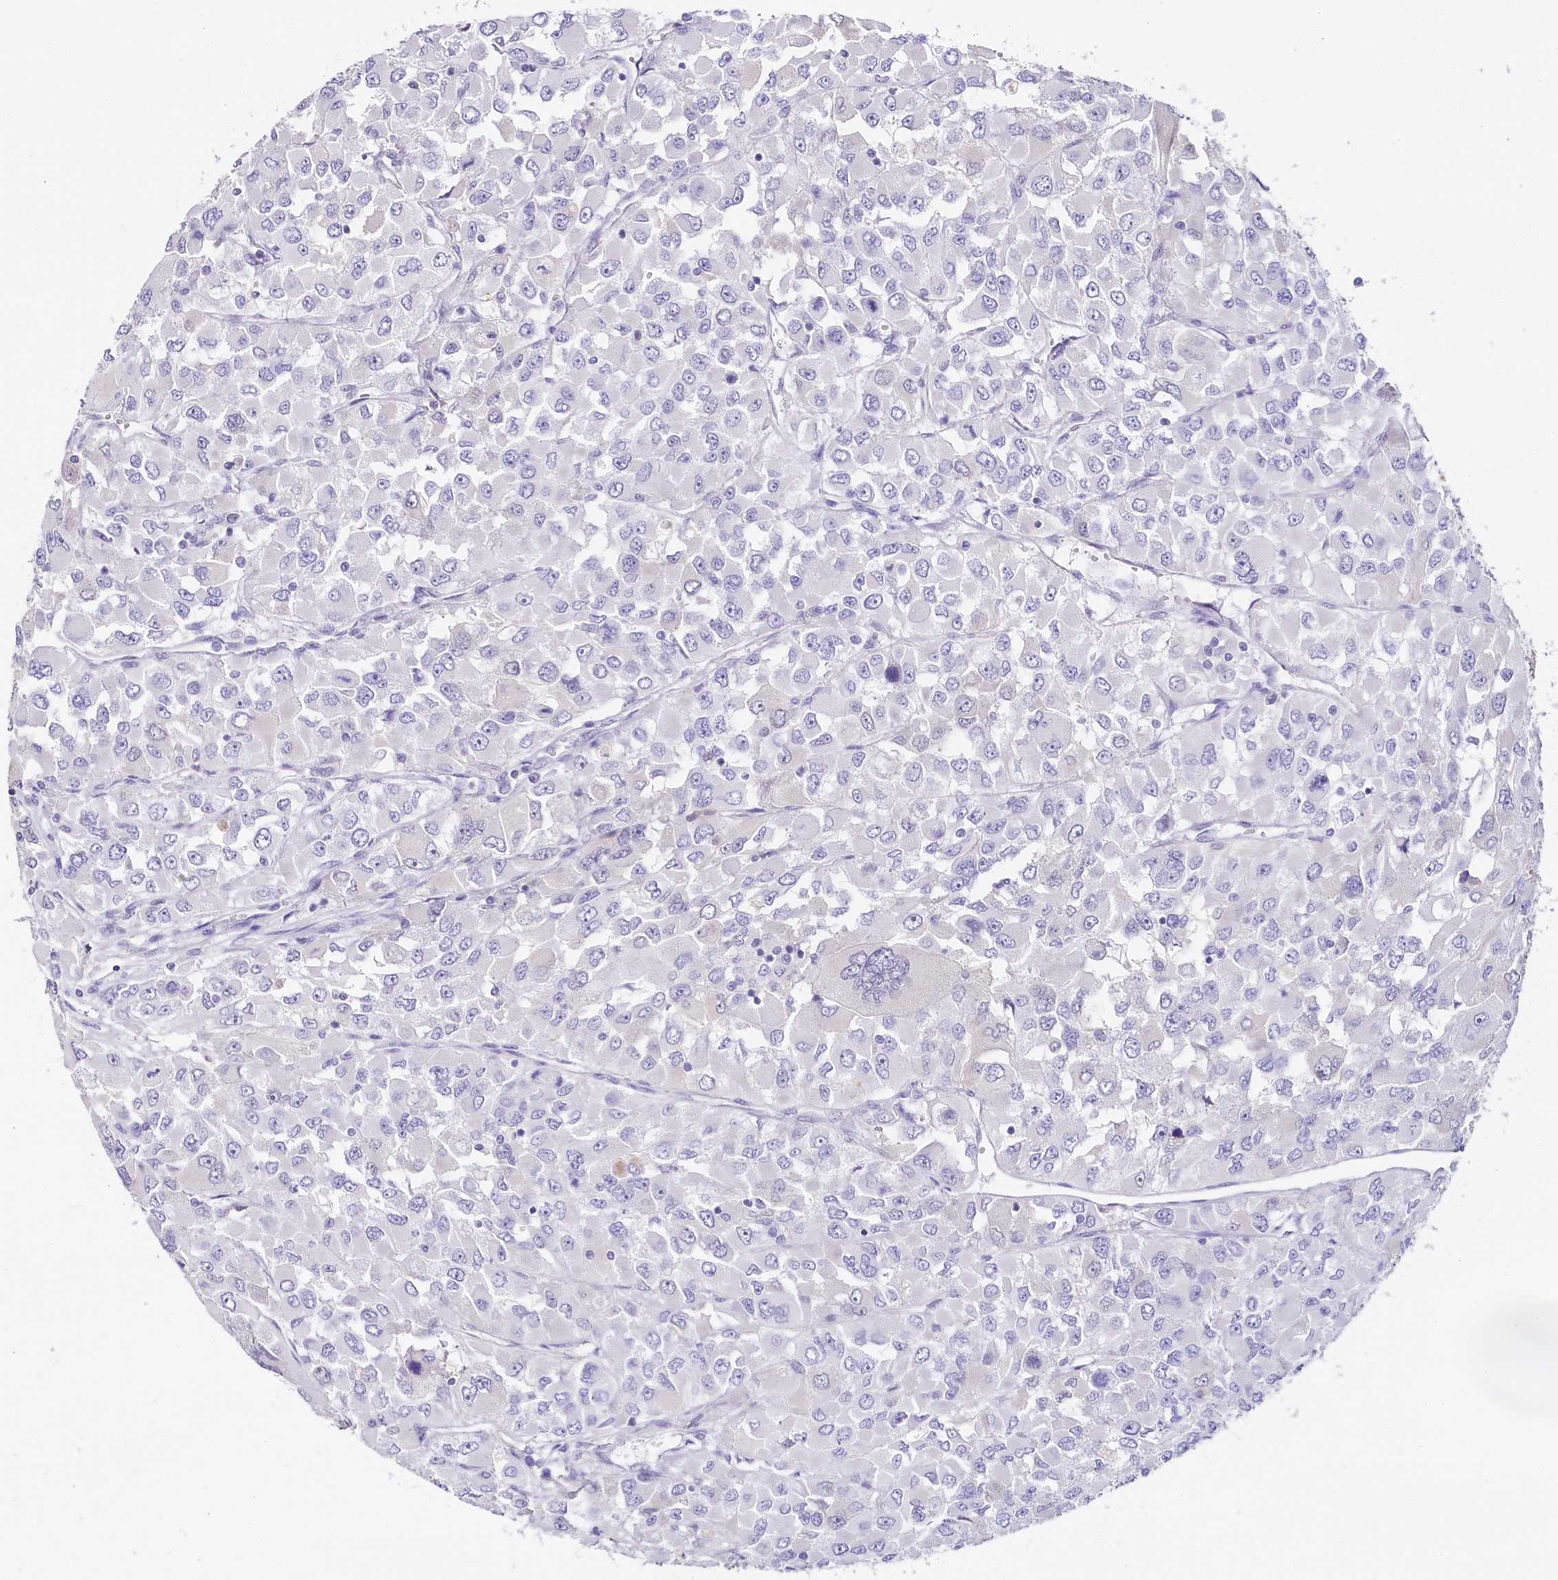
{"staining": {"intensity": "negative", "quantity": "none", "location": "none"}, "tissue": "renal cancer", "cell_type": "Tumor cells", "image_type": "cancer", "snomed": [{"axis": "morphology", "description": "Adenocarcinoma, NOS"}, {"axis": "topography", "description": "Kidney"}], "caption": "Image shows no protein expression in tumor cells of adenocarcinoma (renal) tissue.", "gene": "HPD", "patient": {"sex": "female", "age": 52}}